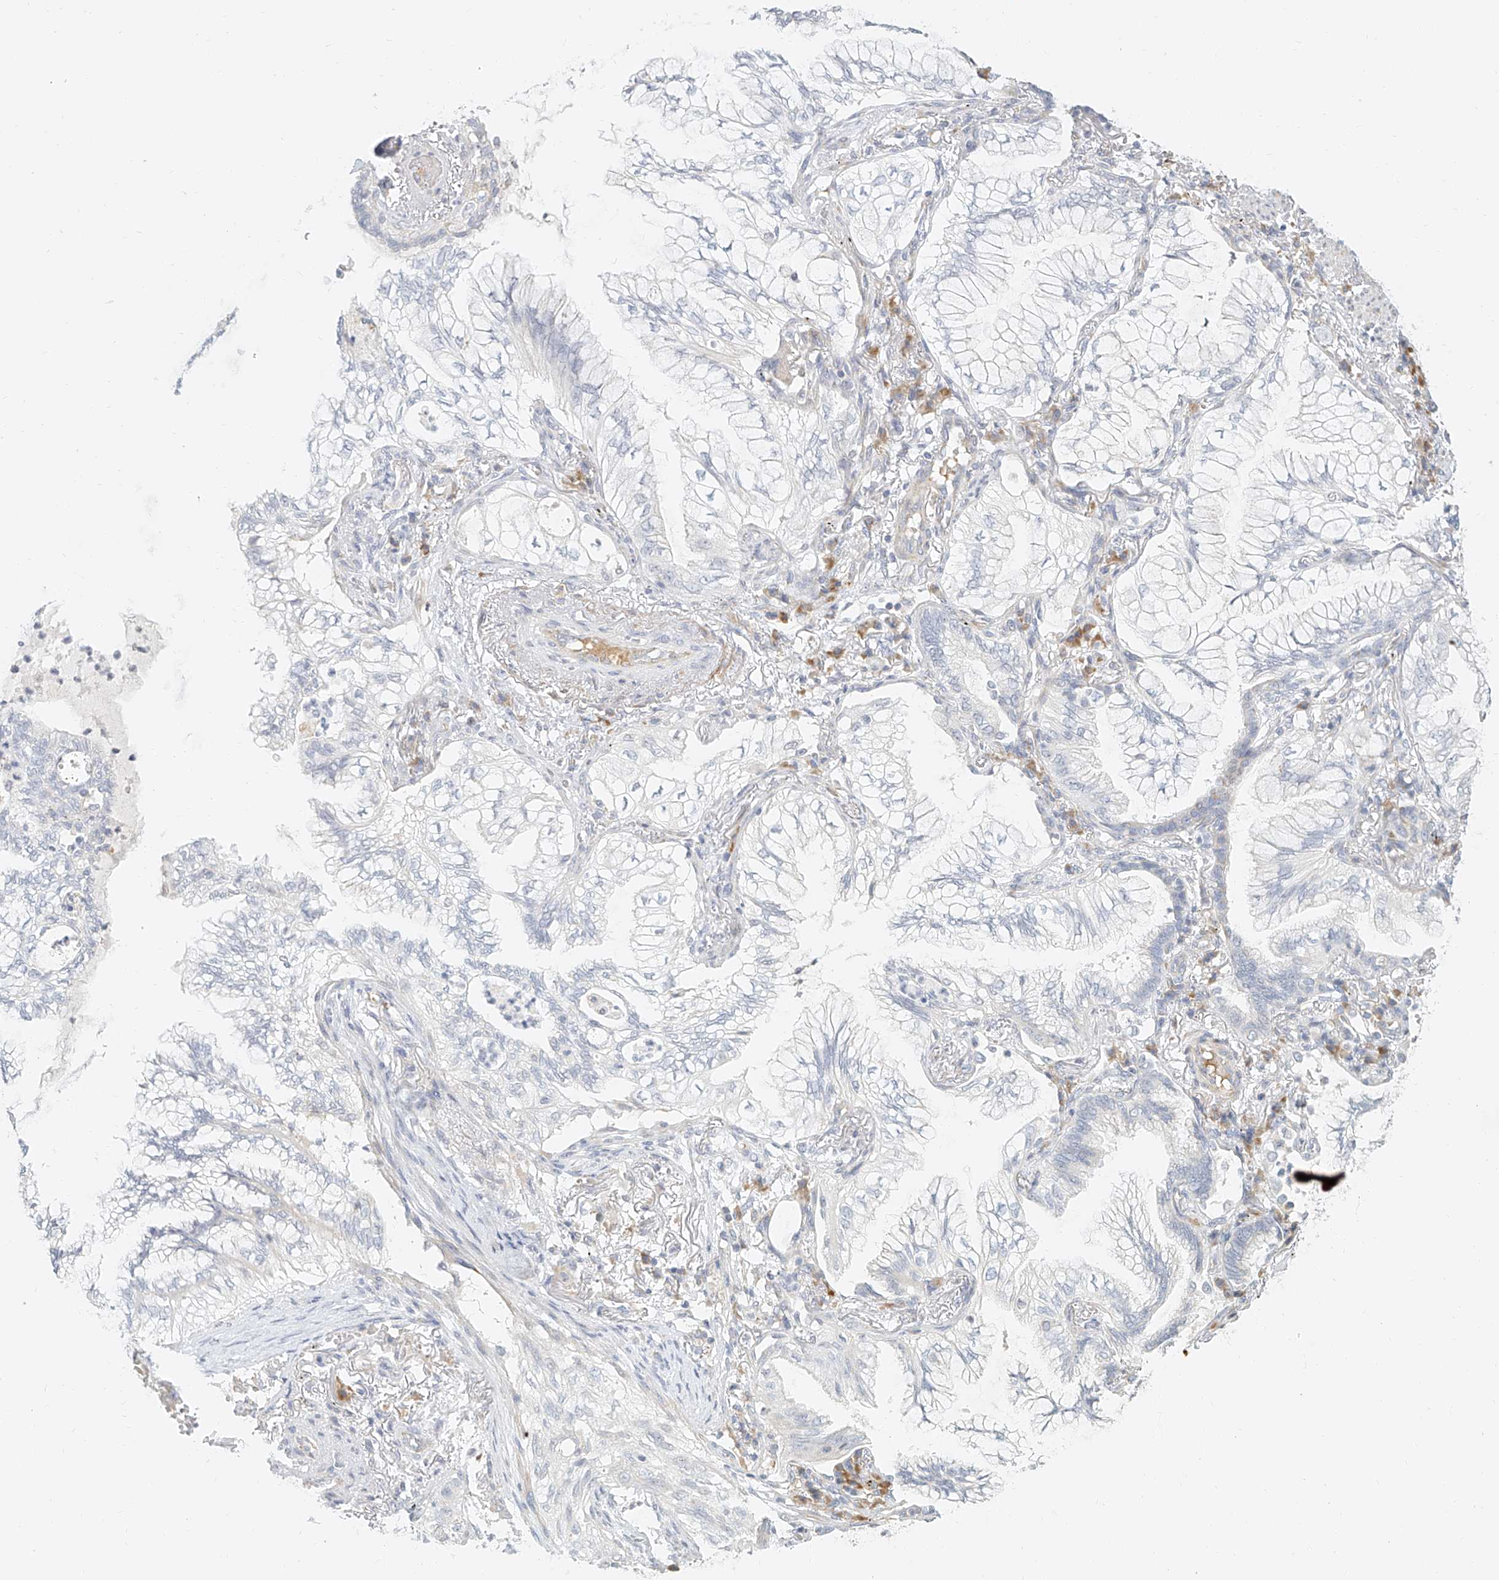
{"staining": {"intensity": "negative", "quantity": "none", "location": "none"}, "tissue": "lung cancer", "cell_type": "Tumor cells", "image_type": "cancer", "snomed": [{"axis": "morphology", "description": "Adenocarcinoma, NOS"}, {"axis": "topography", "description": "Lung"}], "caption": "A high-resolution photomicrograph shows IHC staining of lung cancer, which exhibits no significant positivity in tumor cells.", "gene": "CXorf58", "patient": {"sex": "female", "age": 70}}